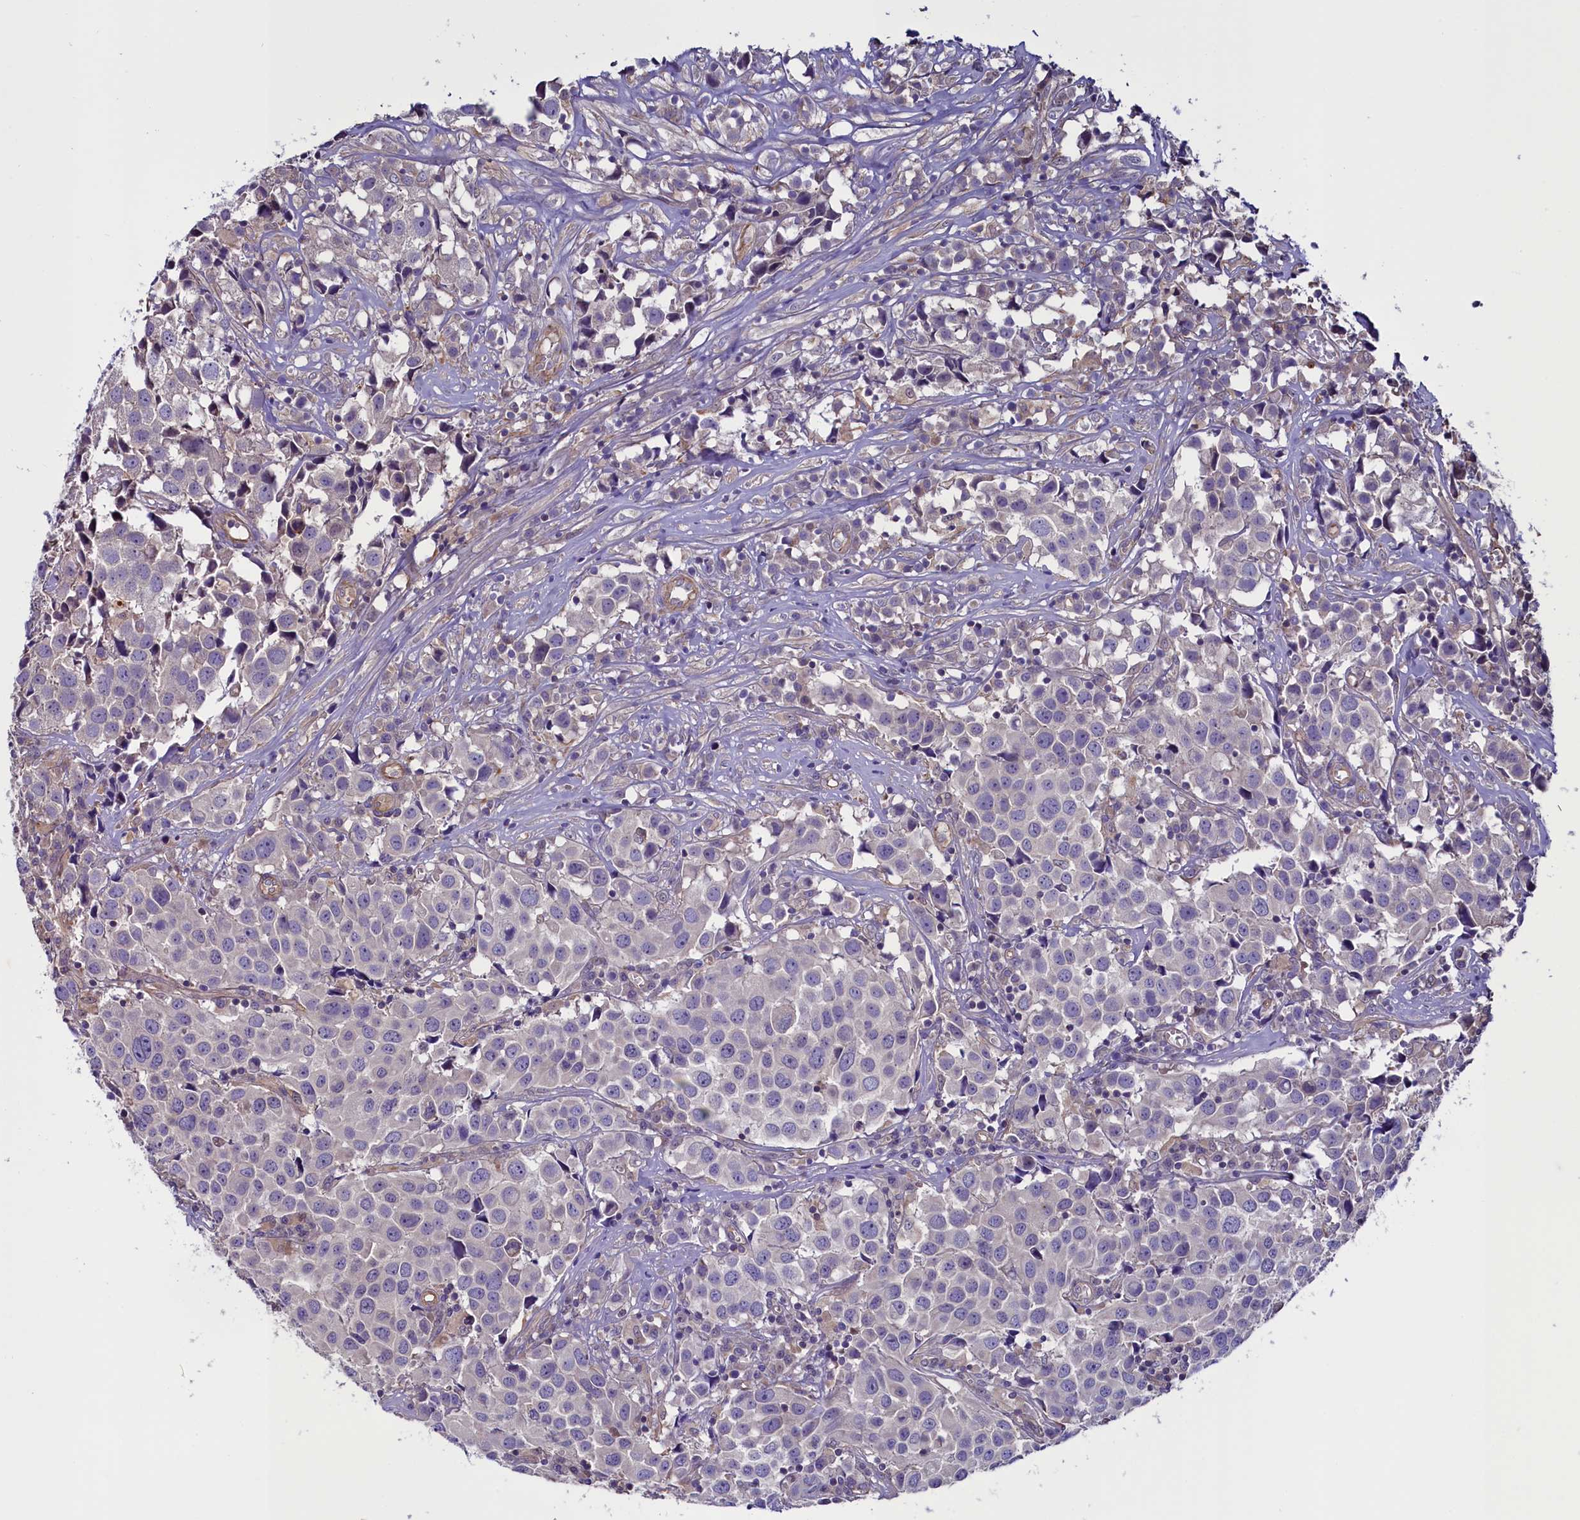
{"staining": {"intensity": "negative", "quantity": "none", "location": "none"}, "tissue": "urothelial cancer", "cell_type": "Tumor cells", "image_type": "cancer", "snomed": [{"axis": "morphology", "description": "Urothelial carcinoma, High grade"}, {"axis": "topography", "description": "Urinary bladder"}], "caption": "An immunohistochemistry (IHC) photomicrograph of urothelial carcinoma (high-grade) is shown. There is no staining in tumor cells of urothelial carcinoma (high-grade).", "gene": "PDILT", "patient": {"sex": "female", "age": 75}}